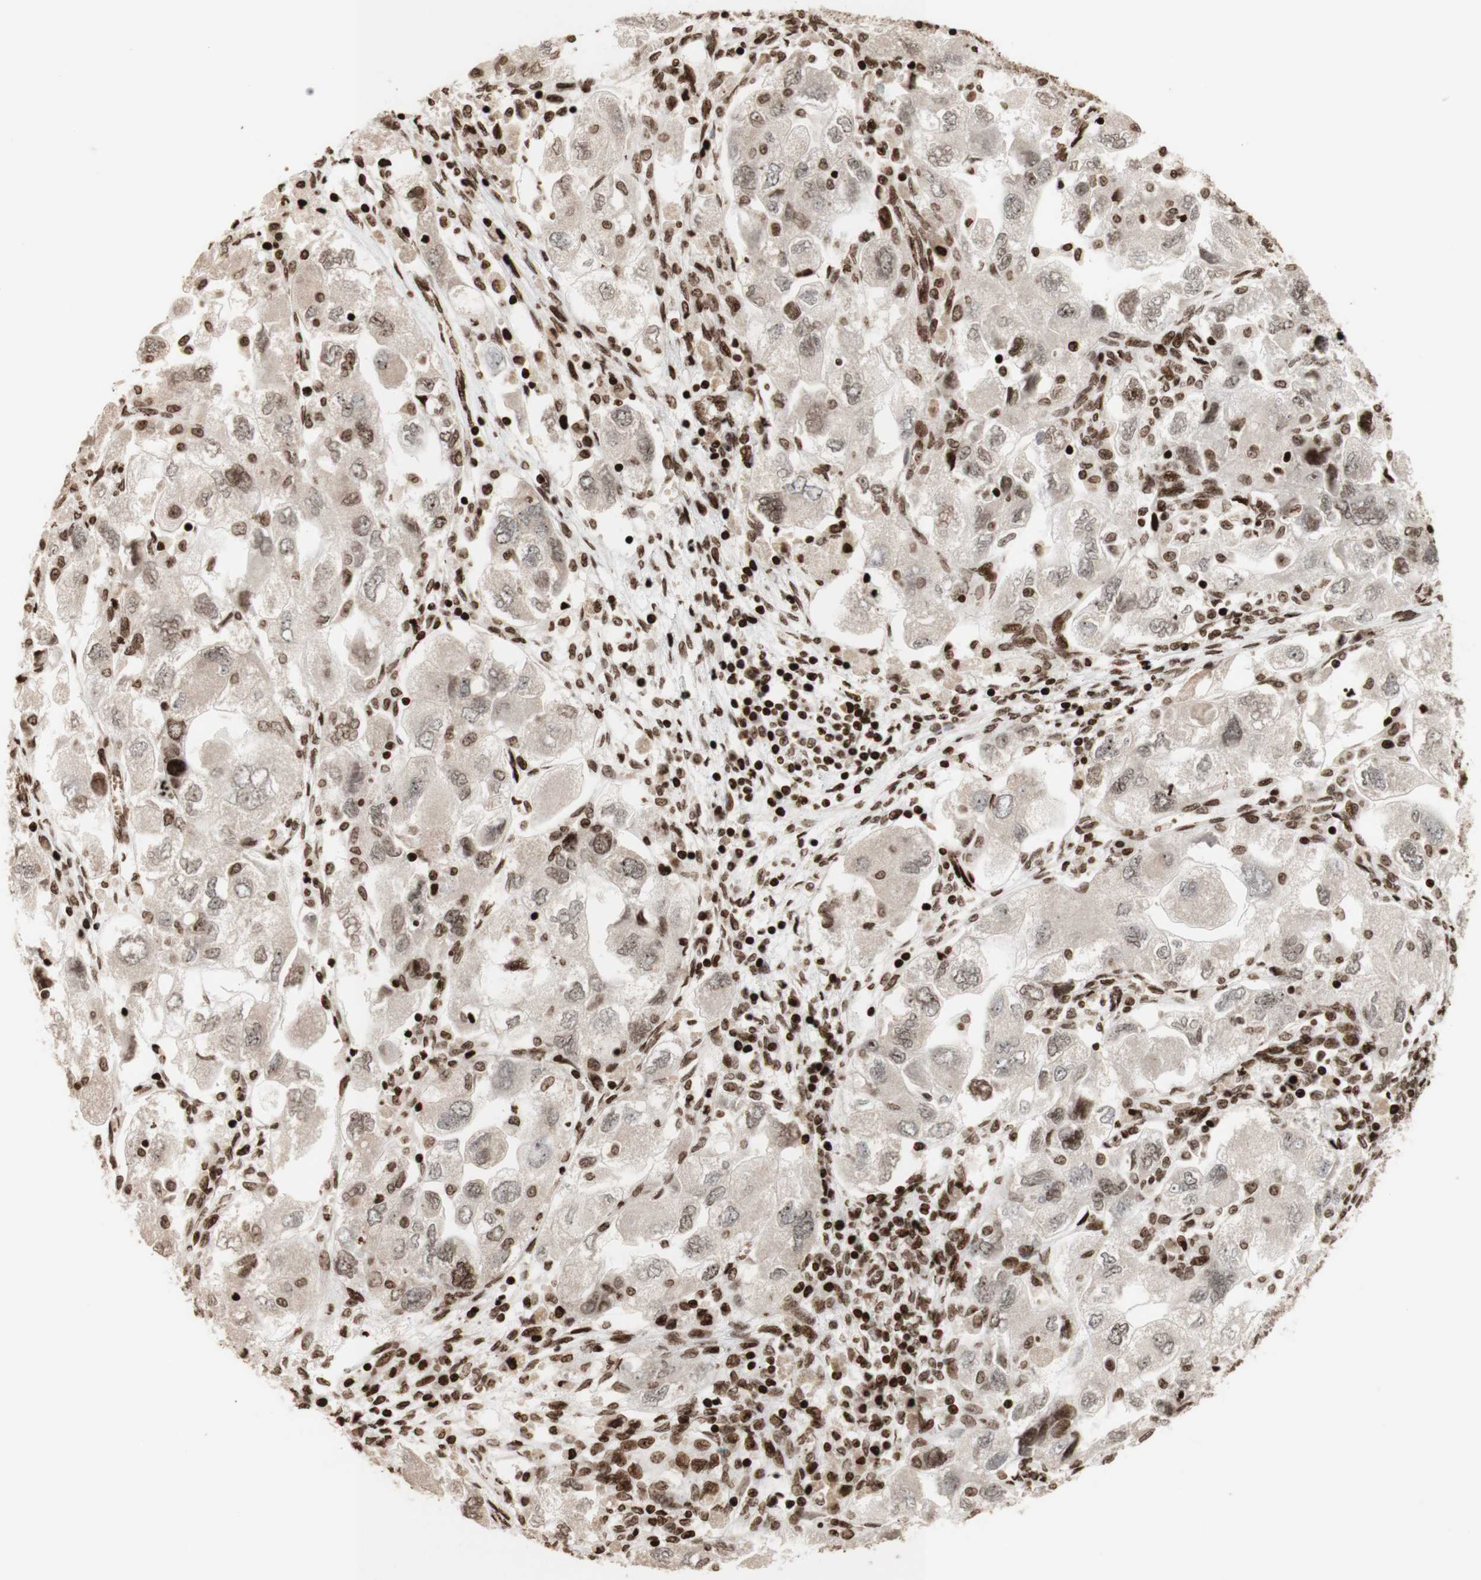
{"staining": {"intensity": "weak", "quantity": "25%-75%", "location": "cytoplasmic/membranous,nuclear"}, "tissue": "ovarian cancer", "cell_type": "Tumor cells", "image_type": "cancer", "snomed": [{"axis": "morphology", "description": "Carcinoma, NOS"}, {"axis": "morphology", "description": "Cystadenocarcinoma, serous, NOS"}, {"axis": "topography", "description": "Ovary"}], "caption": "Immunohistochemical staining of ovarian cancer (serous cystadenocarcinoma) demonstrates low levels of weak cytoplasmic/membranous and nuclear expression in about 25%-75% of tumor cells.", "gene": "NCAPD2", "patient": {"sex": "female", "age": 69}}